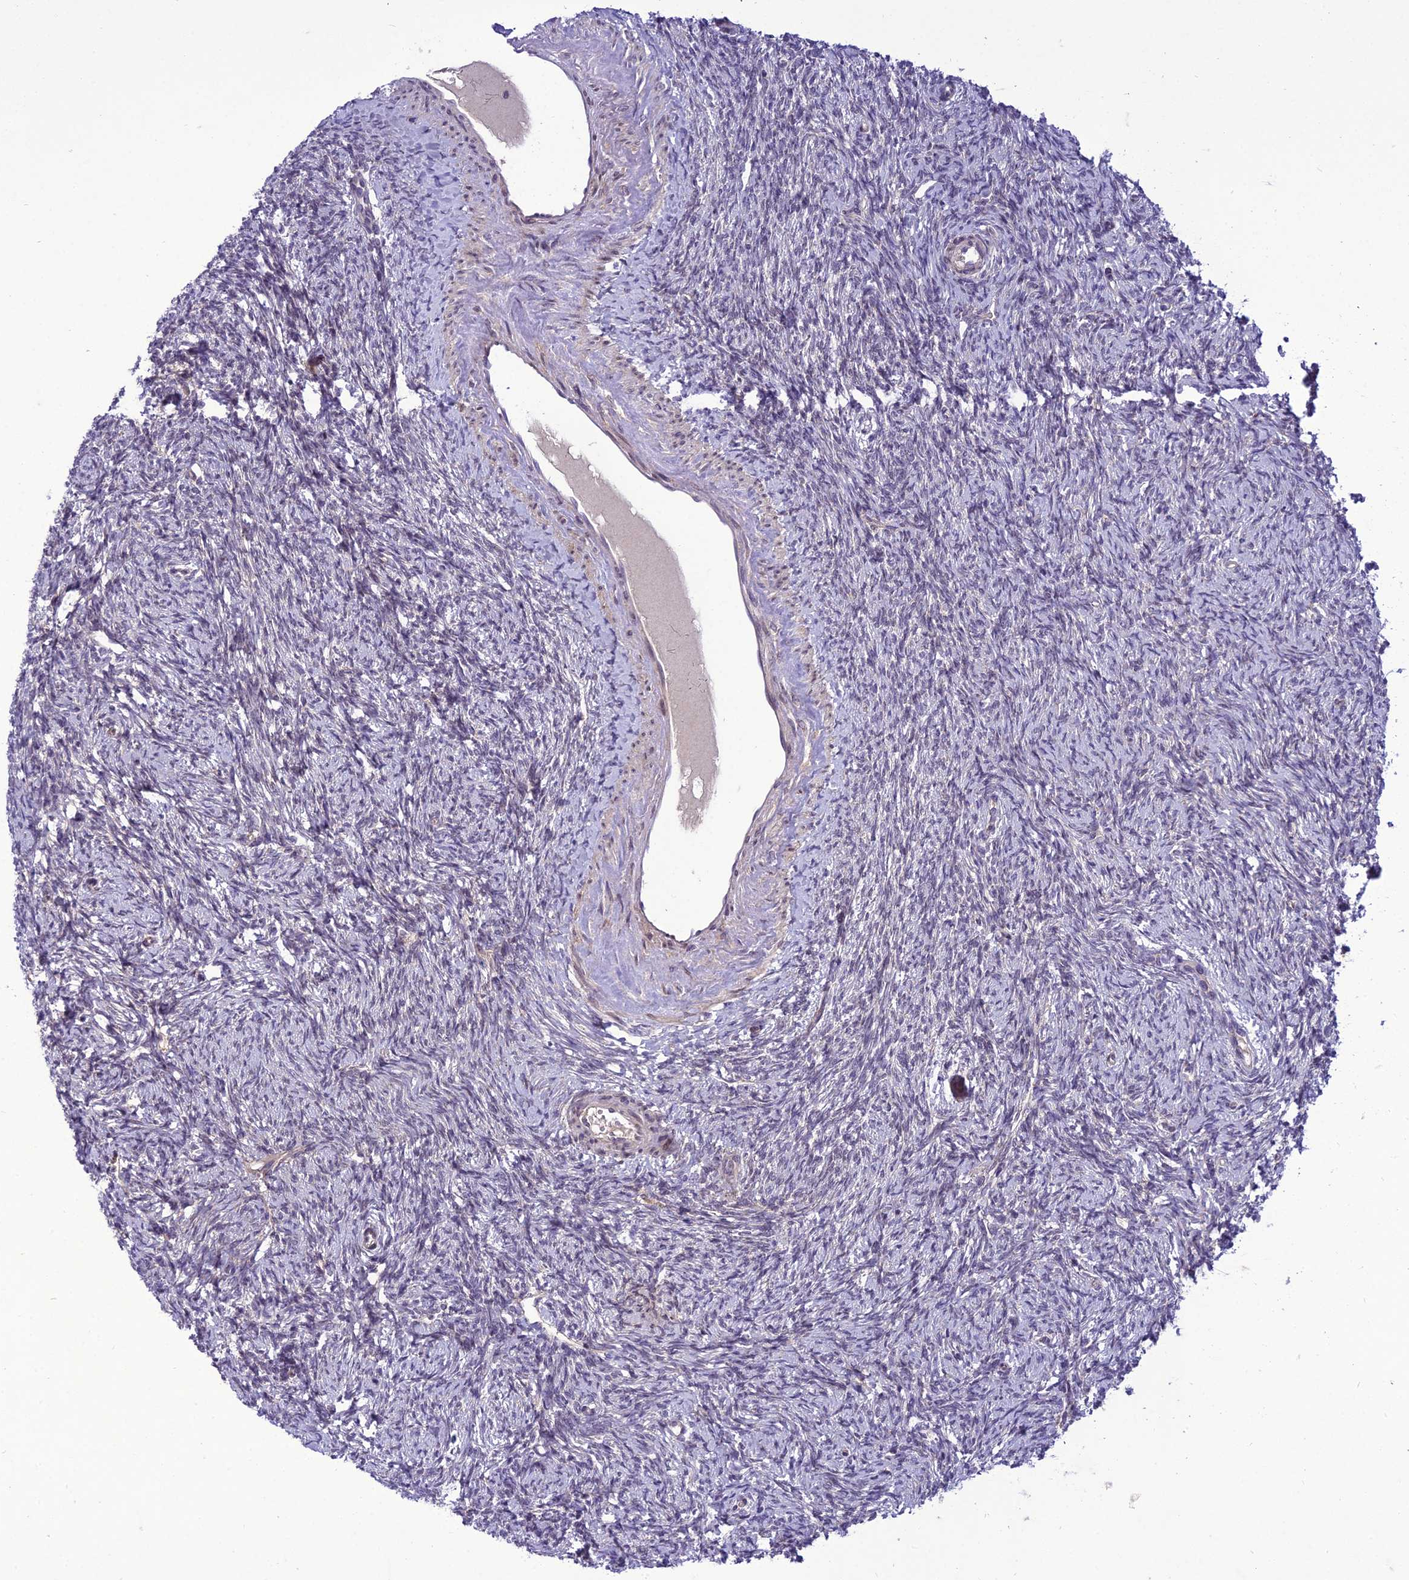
{"staining": {"intensity": "weak", "quantity": "25%-75%", "location": "cytoplasmic/membranous"}, "tissue": "ovary", "cell_type": "Follicle cells", "image_type": "normal", "snomed": [{"axis": "morphology", "description": "Normal tissue, NOS"}, {"axis": "morphology", "description": "Cyst, NOS"}, {"axis": "topography", "description": "Ovary"}], "caption": "Weak cytoplasmic/membranous protein staining is identified in approximately 25%-75% of follicle cells in ovary.", "gene": "NEURL2", "patient": {"sex": "female", "age": 33}}